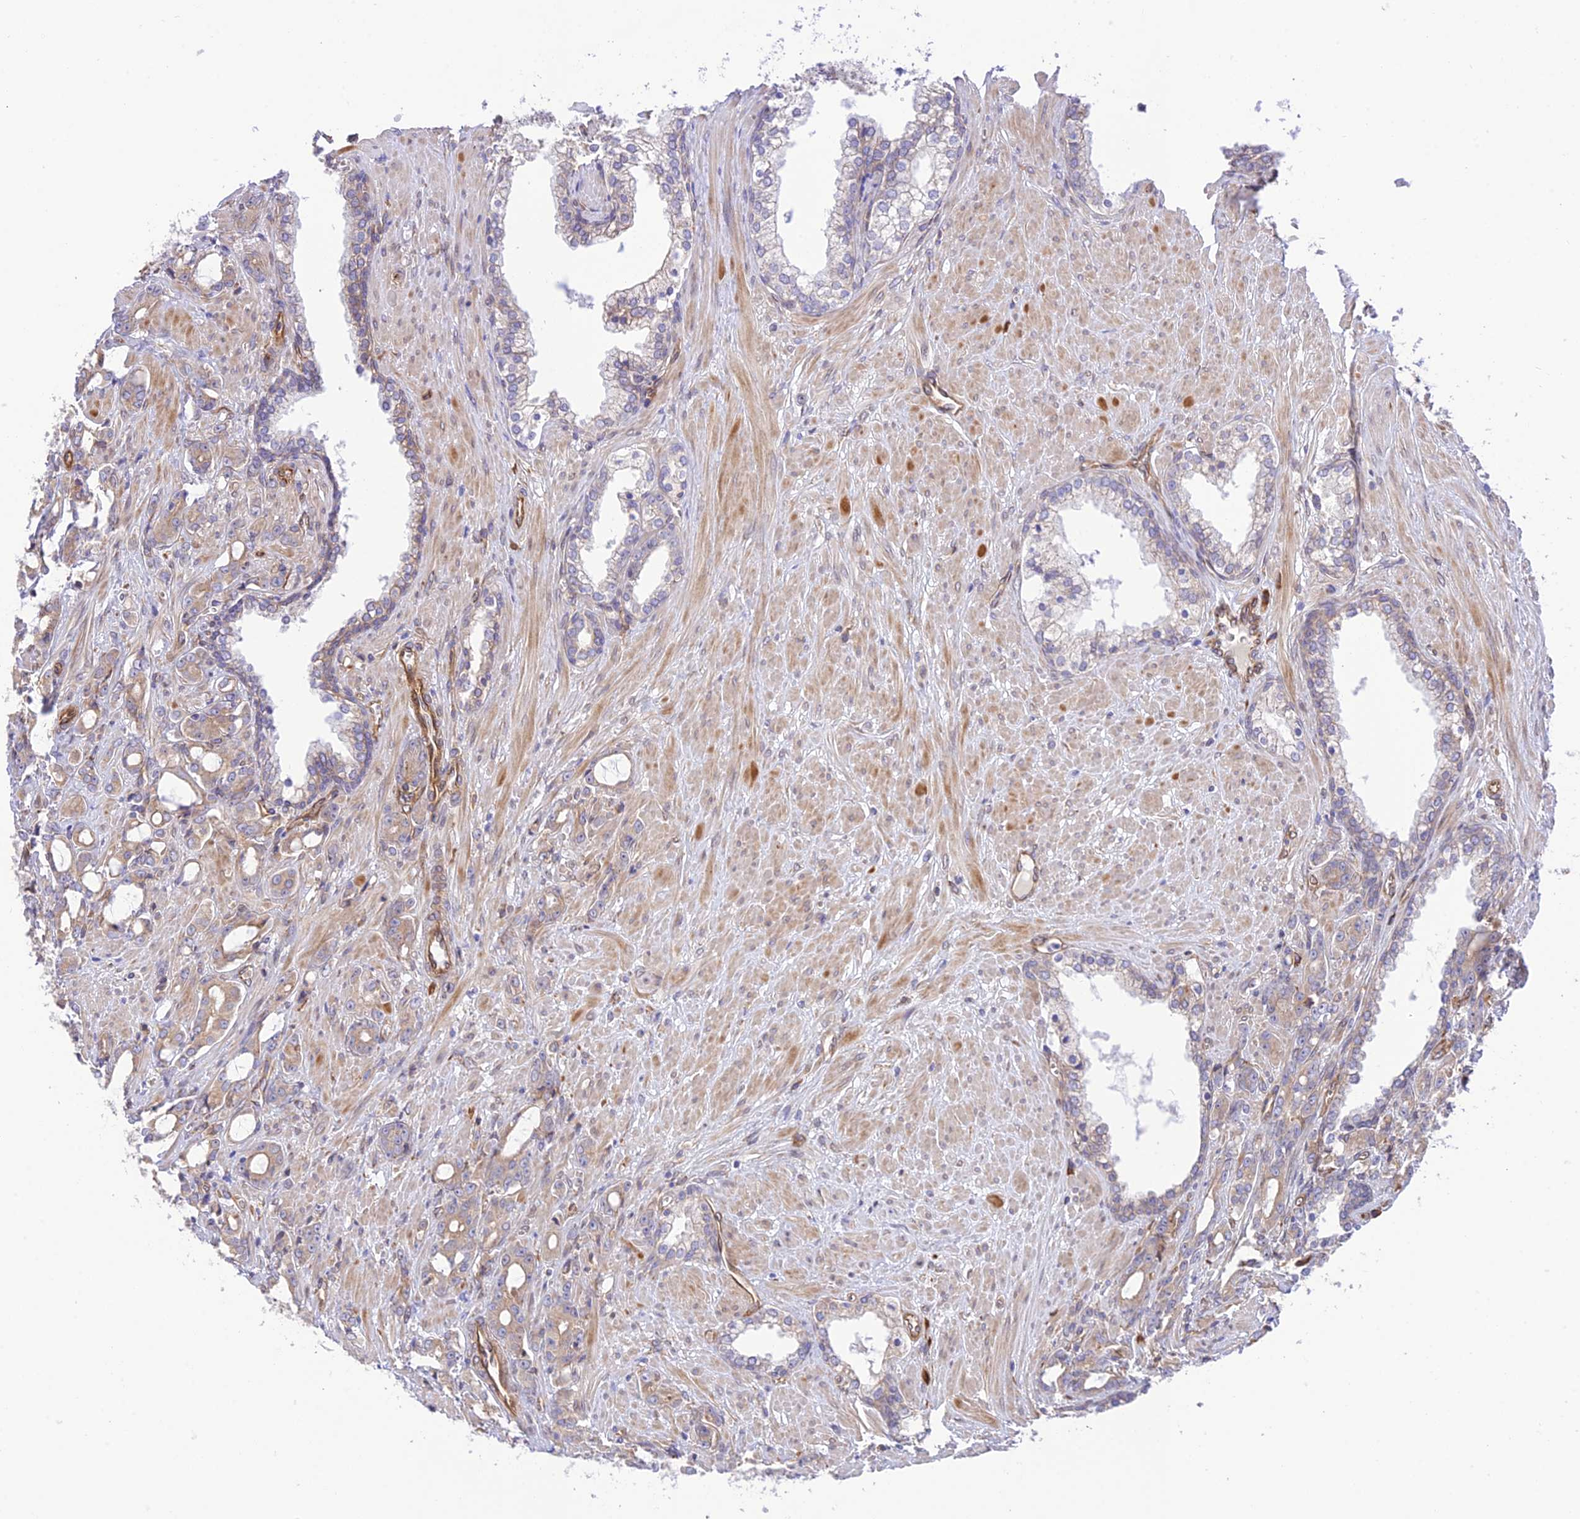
{"staining": {"intensity": "weak", "quantity": "<25%", "location": "cytoplasmic/membranous"}, "tissue": "prostate cancer", "cell_type": "Tumor cells", "image_type": "cancer", "snomed": [{"axis": "morphology", "description": "Adenocarcinoma, High grade"}, {"axis": "topography", "description": "Prostate"}], "caption": "A high-resolution histopathology image shows IHC staining of prostate cancer (high-grade adenocarcinoma), which displays no significant positivity in tumor cells.", "gene": "EXOC3L4", "patient": {"sex": "male", "age": 72}}